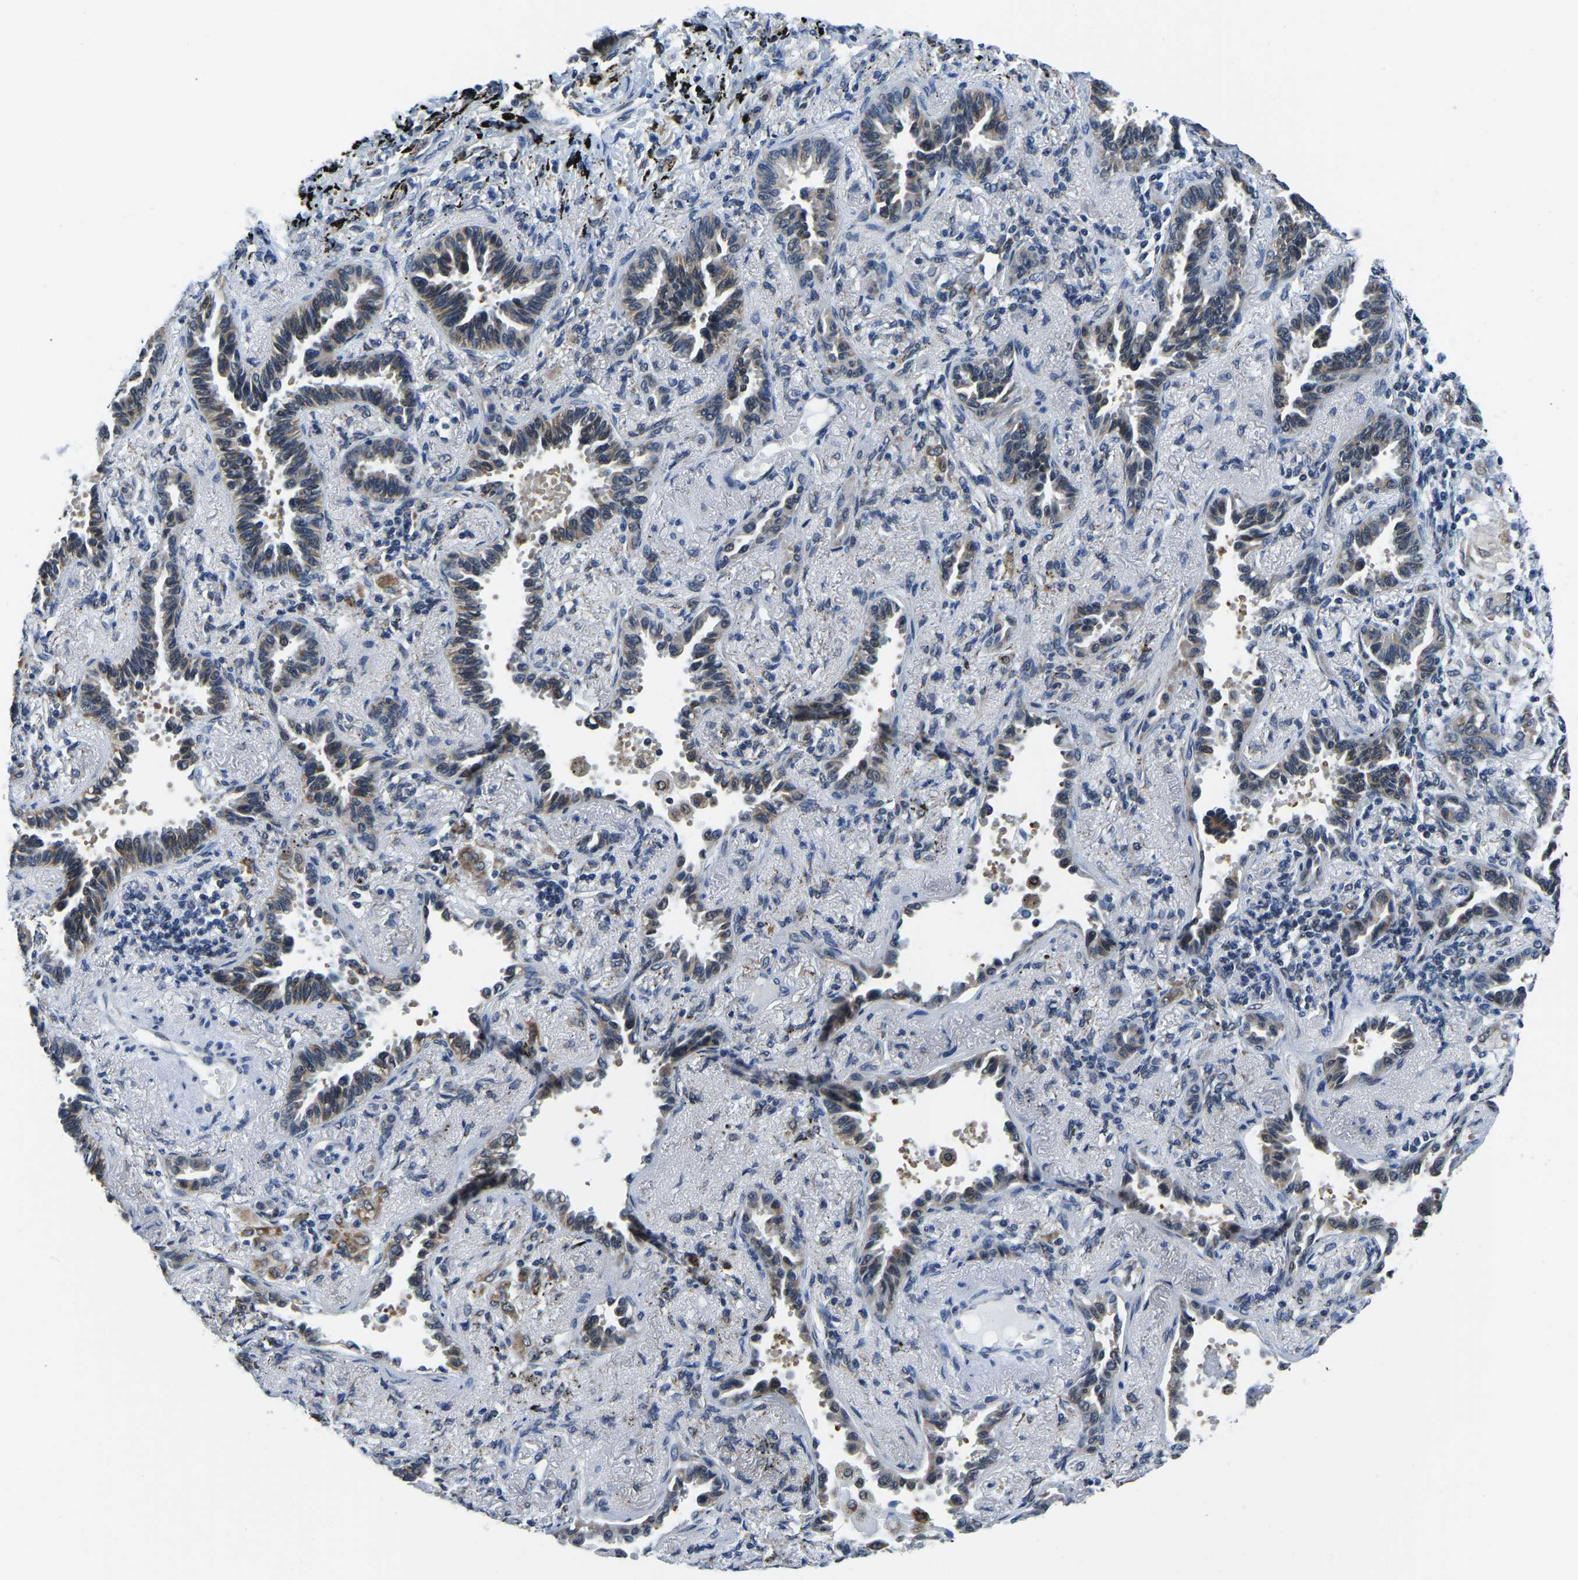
{"staining": {"intensity": "weak", "quantity": ">75%", "location": "cytoplasmic/membranous"}, "tissue": "lung cancer", "cell_type": "Tumor cells", "image_type": "cancer", "snomed": [{"axis": "morphology", "description": "Adenocarcinoma, NOS"}, {"axis": "topography", "description": "Lung"}], "caption": "Immunohistochemical staining of human adenocarcinoma (lung) exhibits low levels of weak cytoplasmic/membranous protein expression in approximately >75% of tumor cells.", "gene": "BNIP3L", "patient": {"sex": "male", "age": 59}}